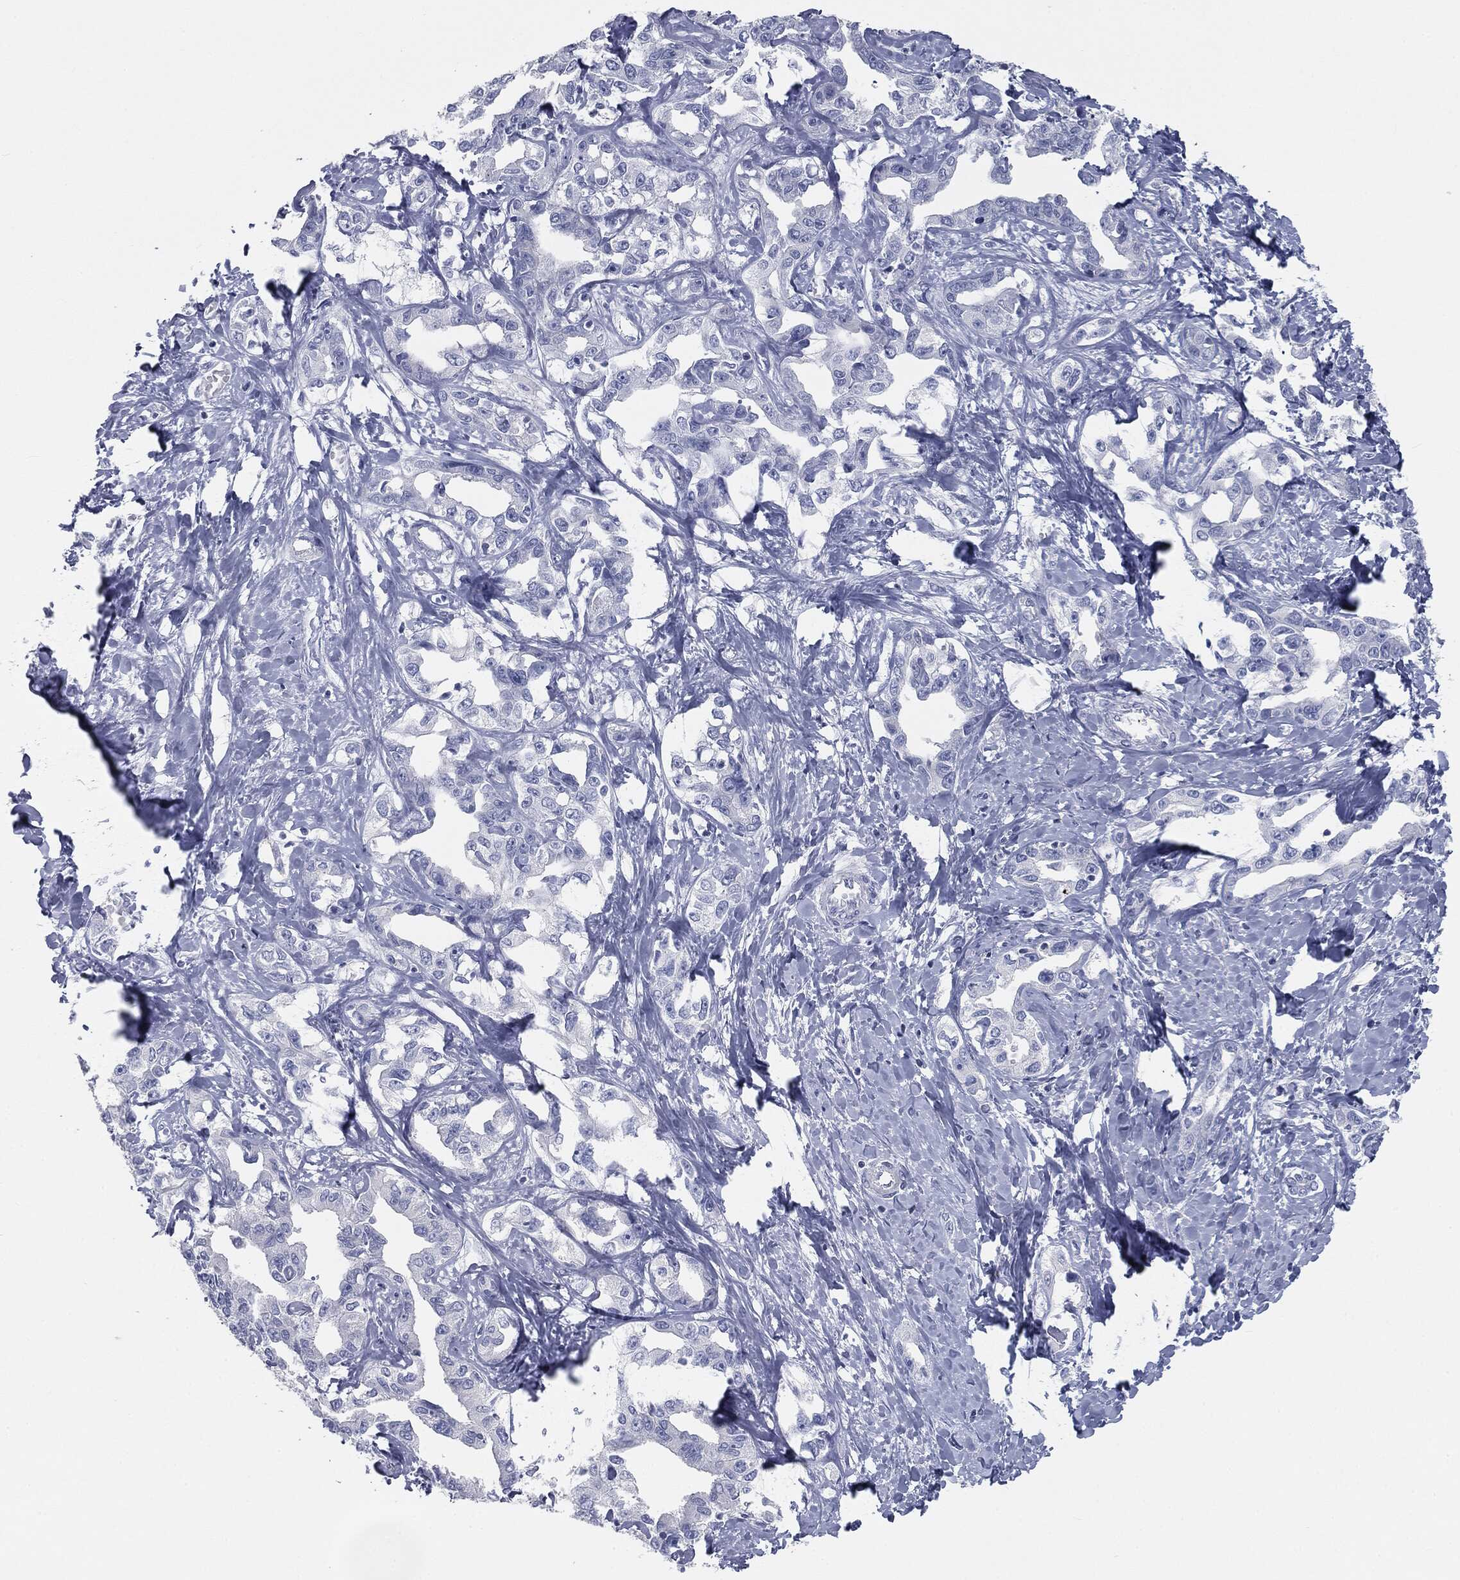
{"staining": {"intensity": "negative", "quantity": "none", "location": "none"}, "tissue": "liver cancer", "cell_type": "Tumor cells", "image_type": "cancer", "snomed": [{"axis": "morphology", "description": "Cholangiocarcinoma"}, {"axis": "topography", "description": "Liver"}], "caption": "High power microscopy image of an IHC photomicrograph of liver cancer (cholangiocarcinoma), revealing no significant positivity in tumor cells.", "gene": "CAV3", "patient": {"sex": "male", "age": 59}}